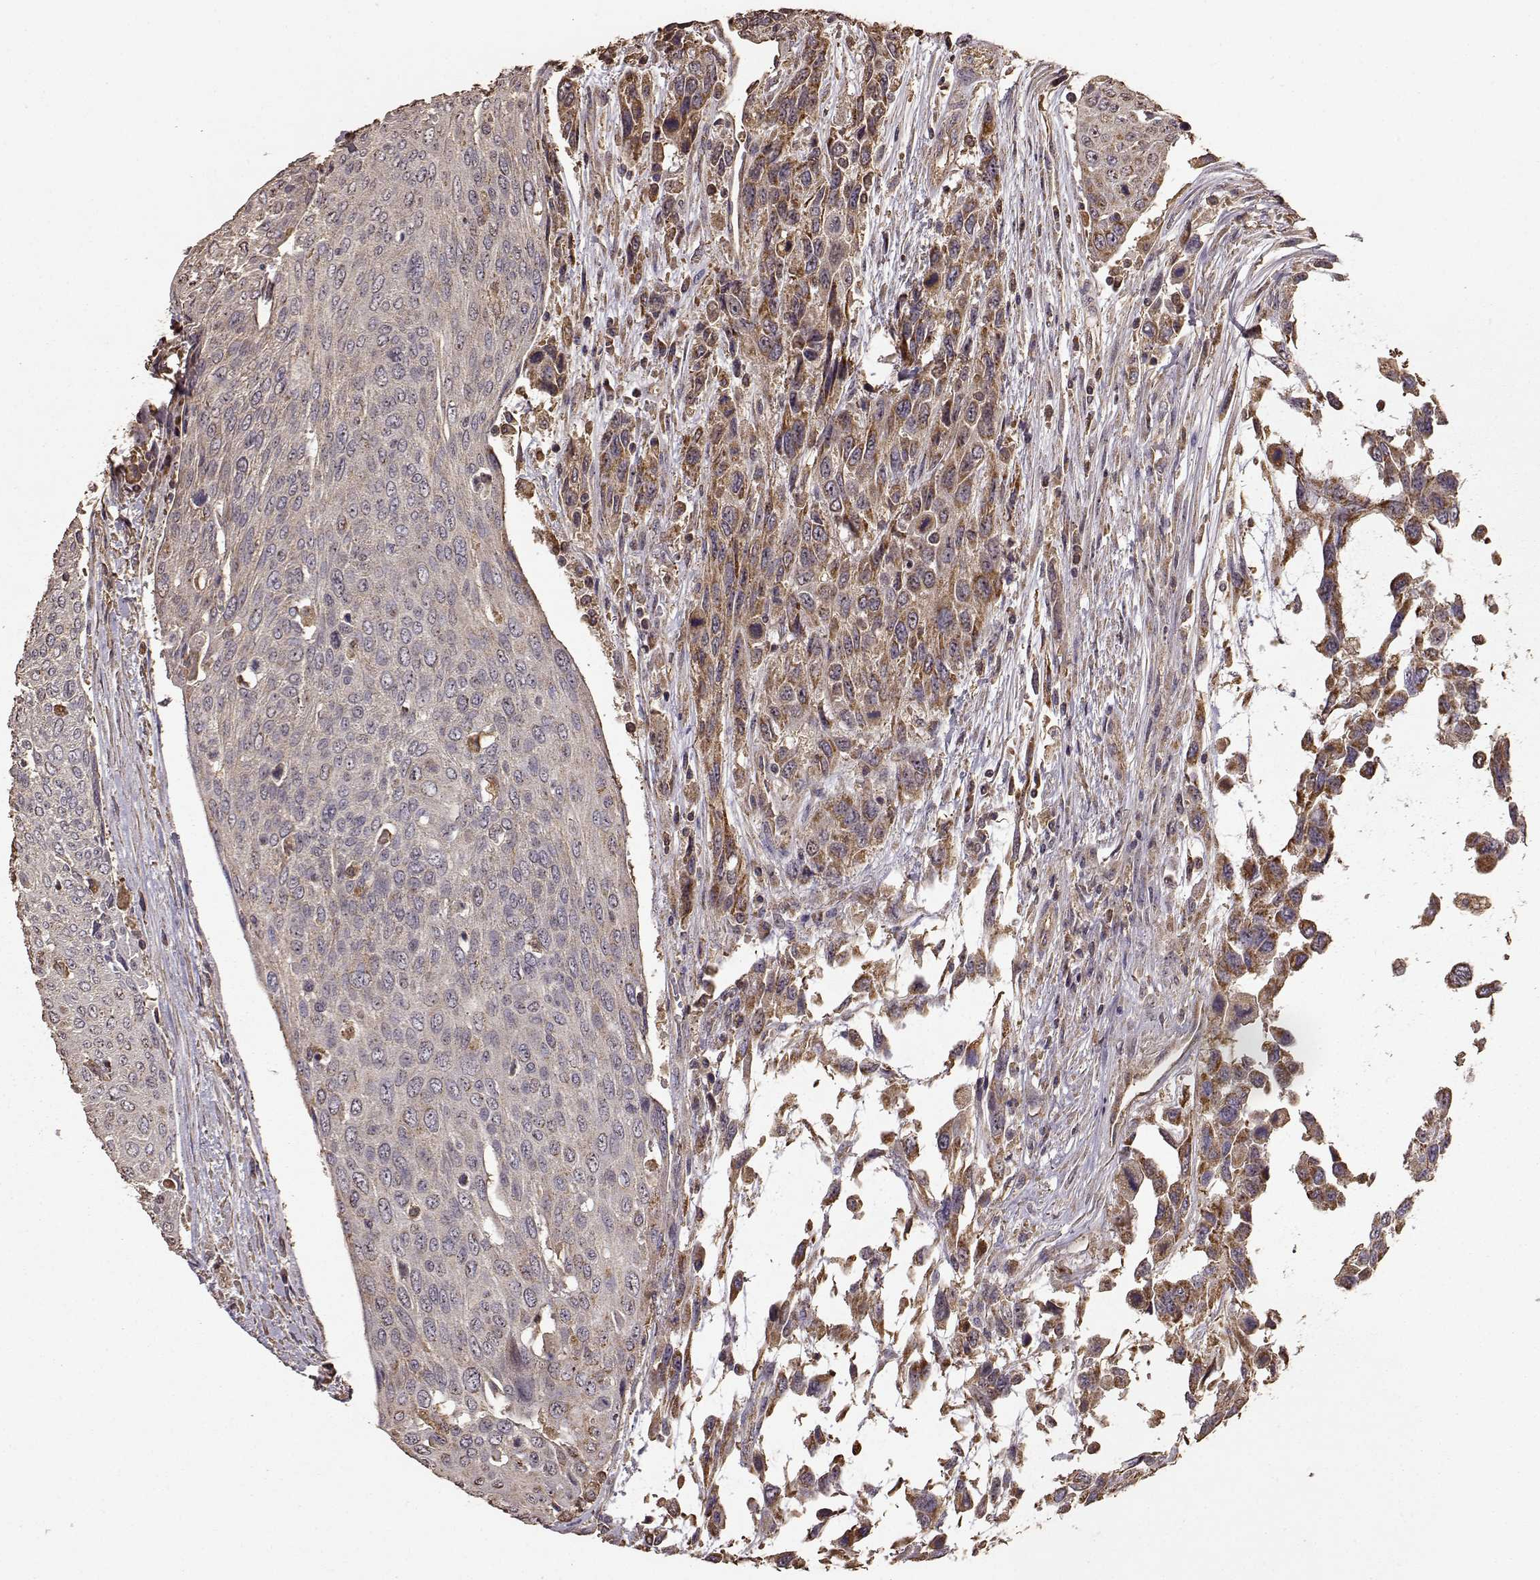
{"staining": {"intensity": "moderate", "quantity": ">75%", "location": "cytoplasmic/membranous"}, "tissue": "urothelial cancer", "cell_type": "Tumor cells", "image_type": "cancer", "snomed": [{"axis": "morphology", "description": "Urothelial carcinoma, High grade"}, {"axis": "topography", "description": "Urinary bladder"}], "caption": "The image demonstrates a brown stain indicating the presence of a protein in the cytoplasmic/membranous of tumor cells in urothelial cancer.", "gene": "PTGES2", "patient": {"sex": "female", "age": 70}}